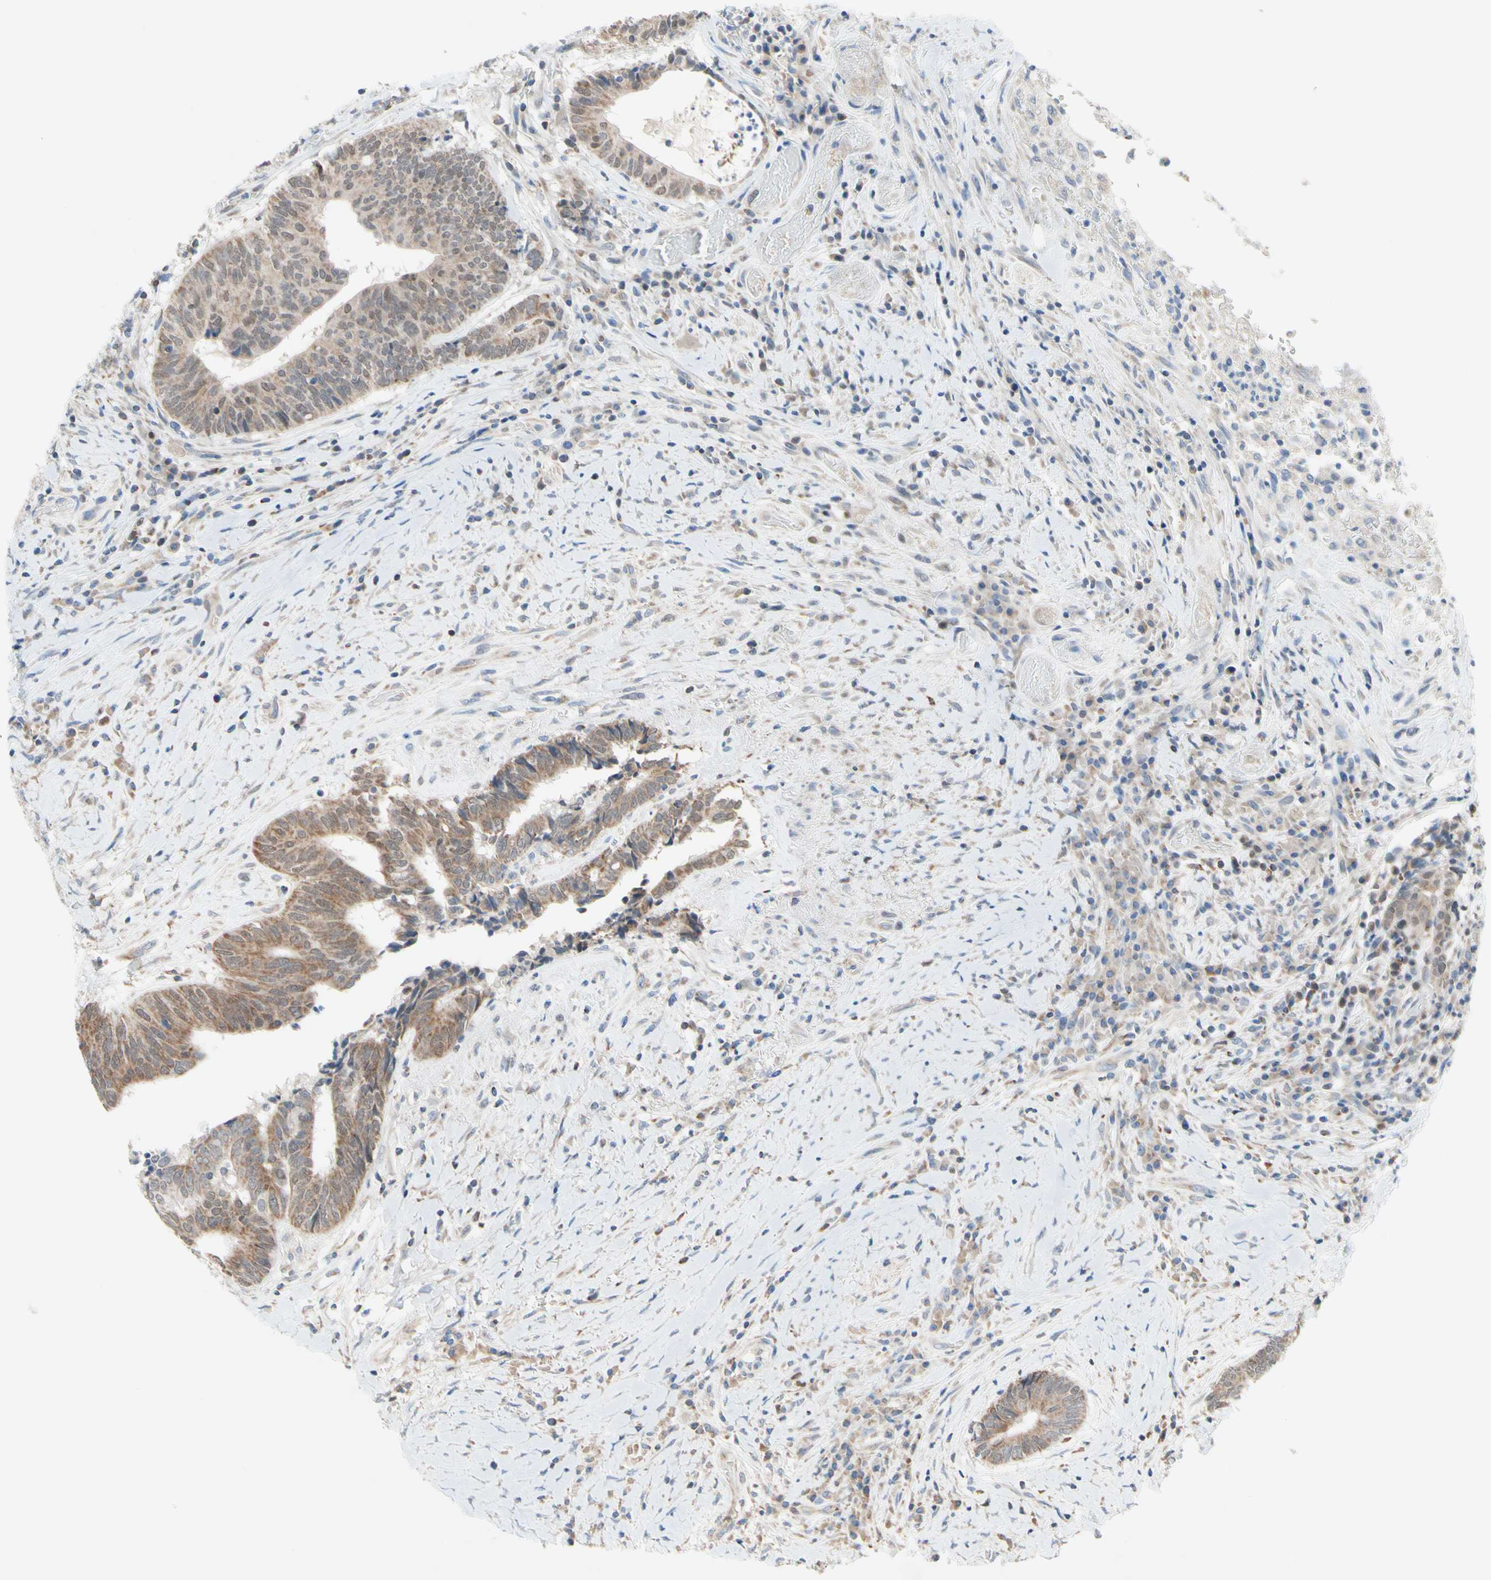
{"staining": {"intensity": "moderate", "quantity": ">75%", "location": "cytoplasmic/membranous"}, "tissue": "colorectal cancer", "cell_type": "Tumor cells", "image_type": "cancer", "snomed": [{"axis": "morphology", "description": "Adenocarcinoma, NOS"}, {"axis": "topography", "description": "Rectum"}], "caption": "Protein expression analysis of human colorectal cancer (adenocarcinoma) reveals moderate cytoplasmic/membranous expression in about >75% of tumor cells.", "gene": "MFF", "patient": {"sex": "male", "age": 63}}